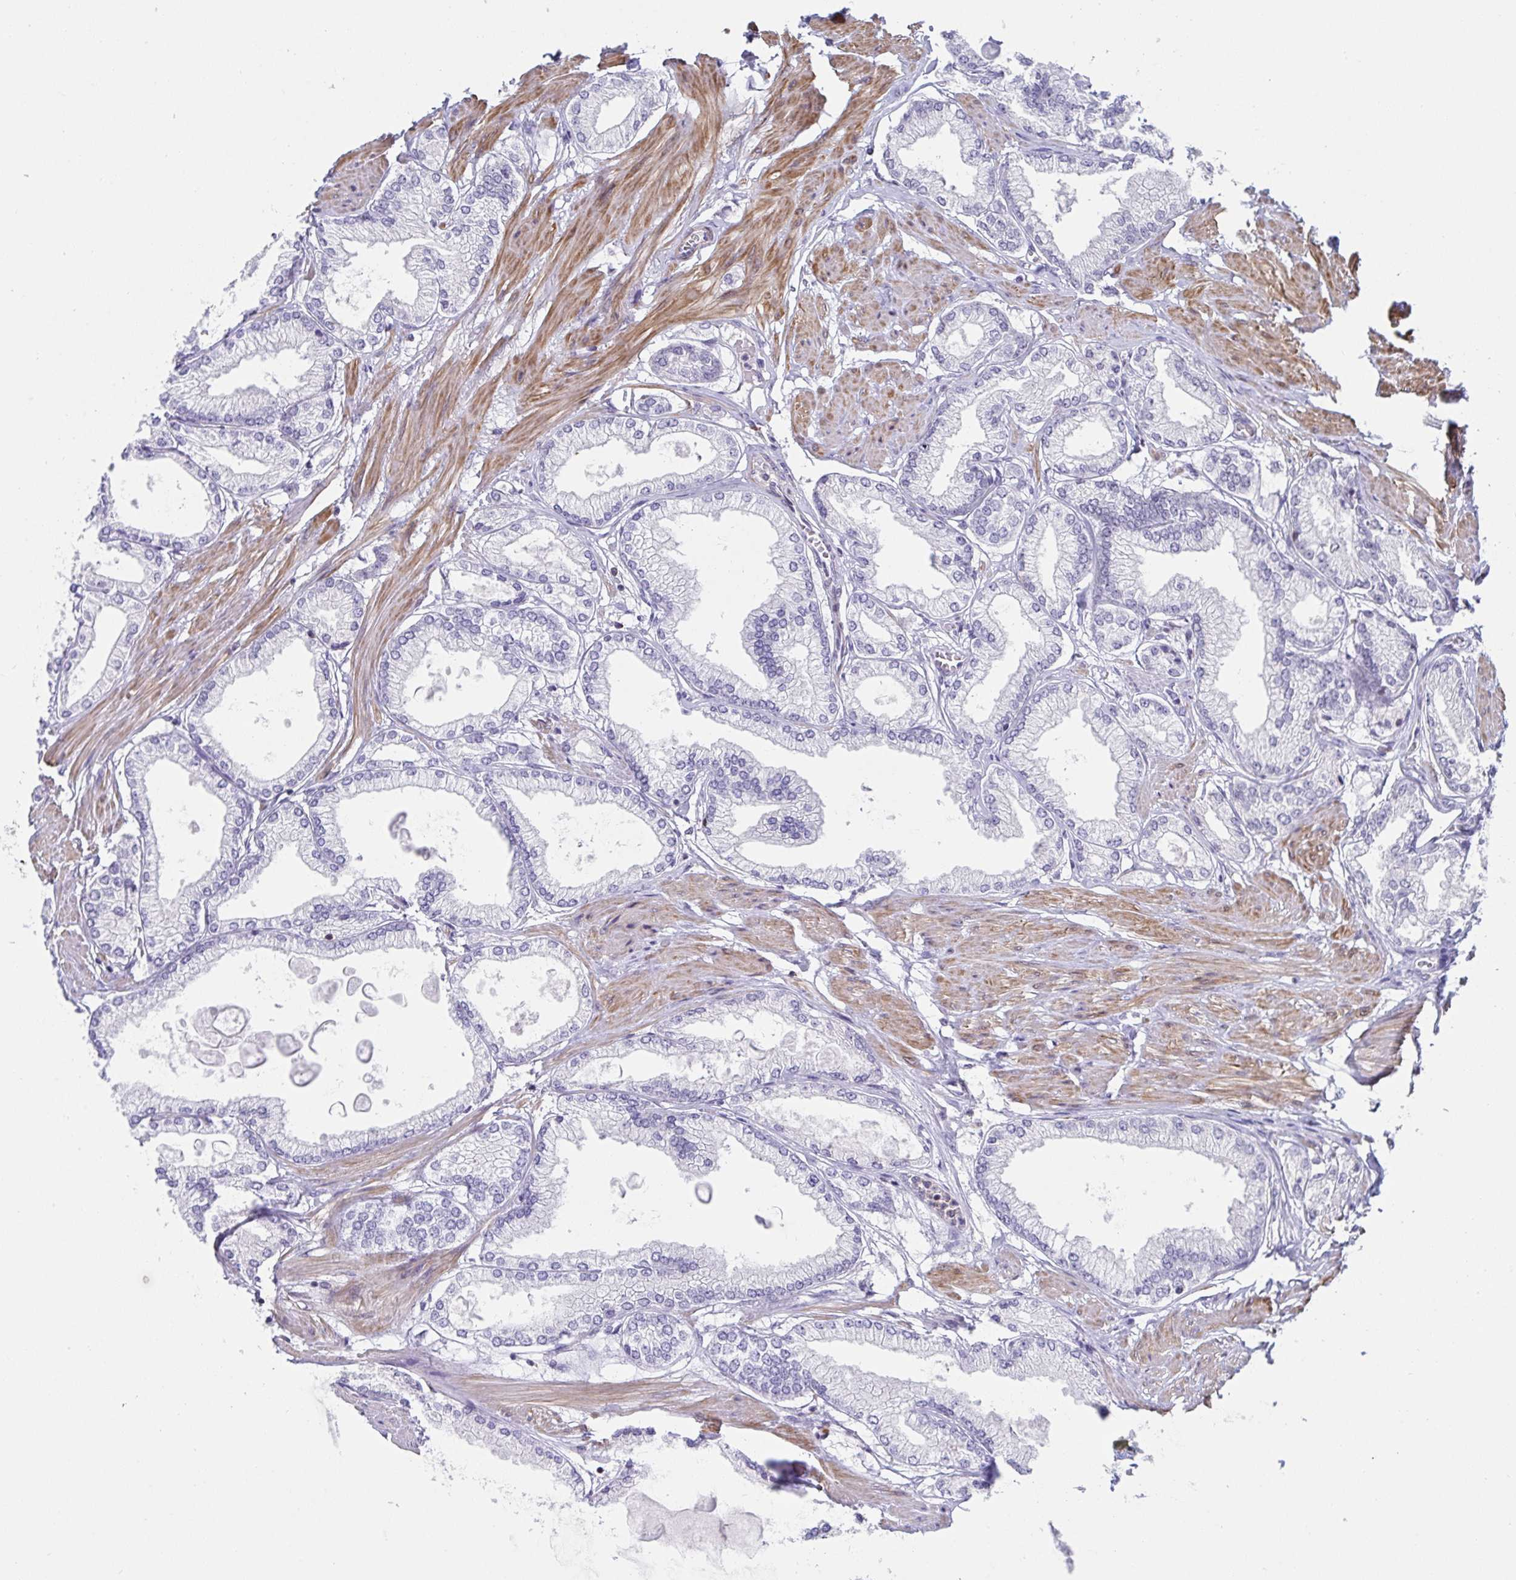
{"staining": {"intensity": "negative", "quantity": "none", "location": "none"}, "tissue": "prostate cancer", "cell_type": "Tumor cells", "image_type": "cancer", "snomed": [{"axis": "morphology", "description": "Adenocarcinoma, High grade"}, {"axis": "topography", "description": "Prostate"}], "caption": "Immunohistochemical staining of prostate cancer shows no significant expression in tumor cells.", "gene": "WDR72", "patient": {"sex": "male", "age": 68}}